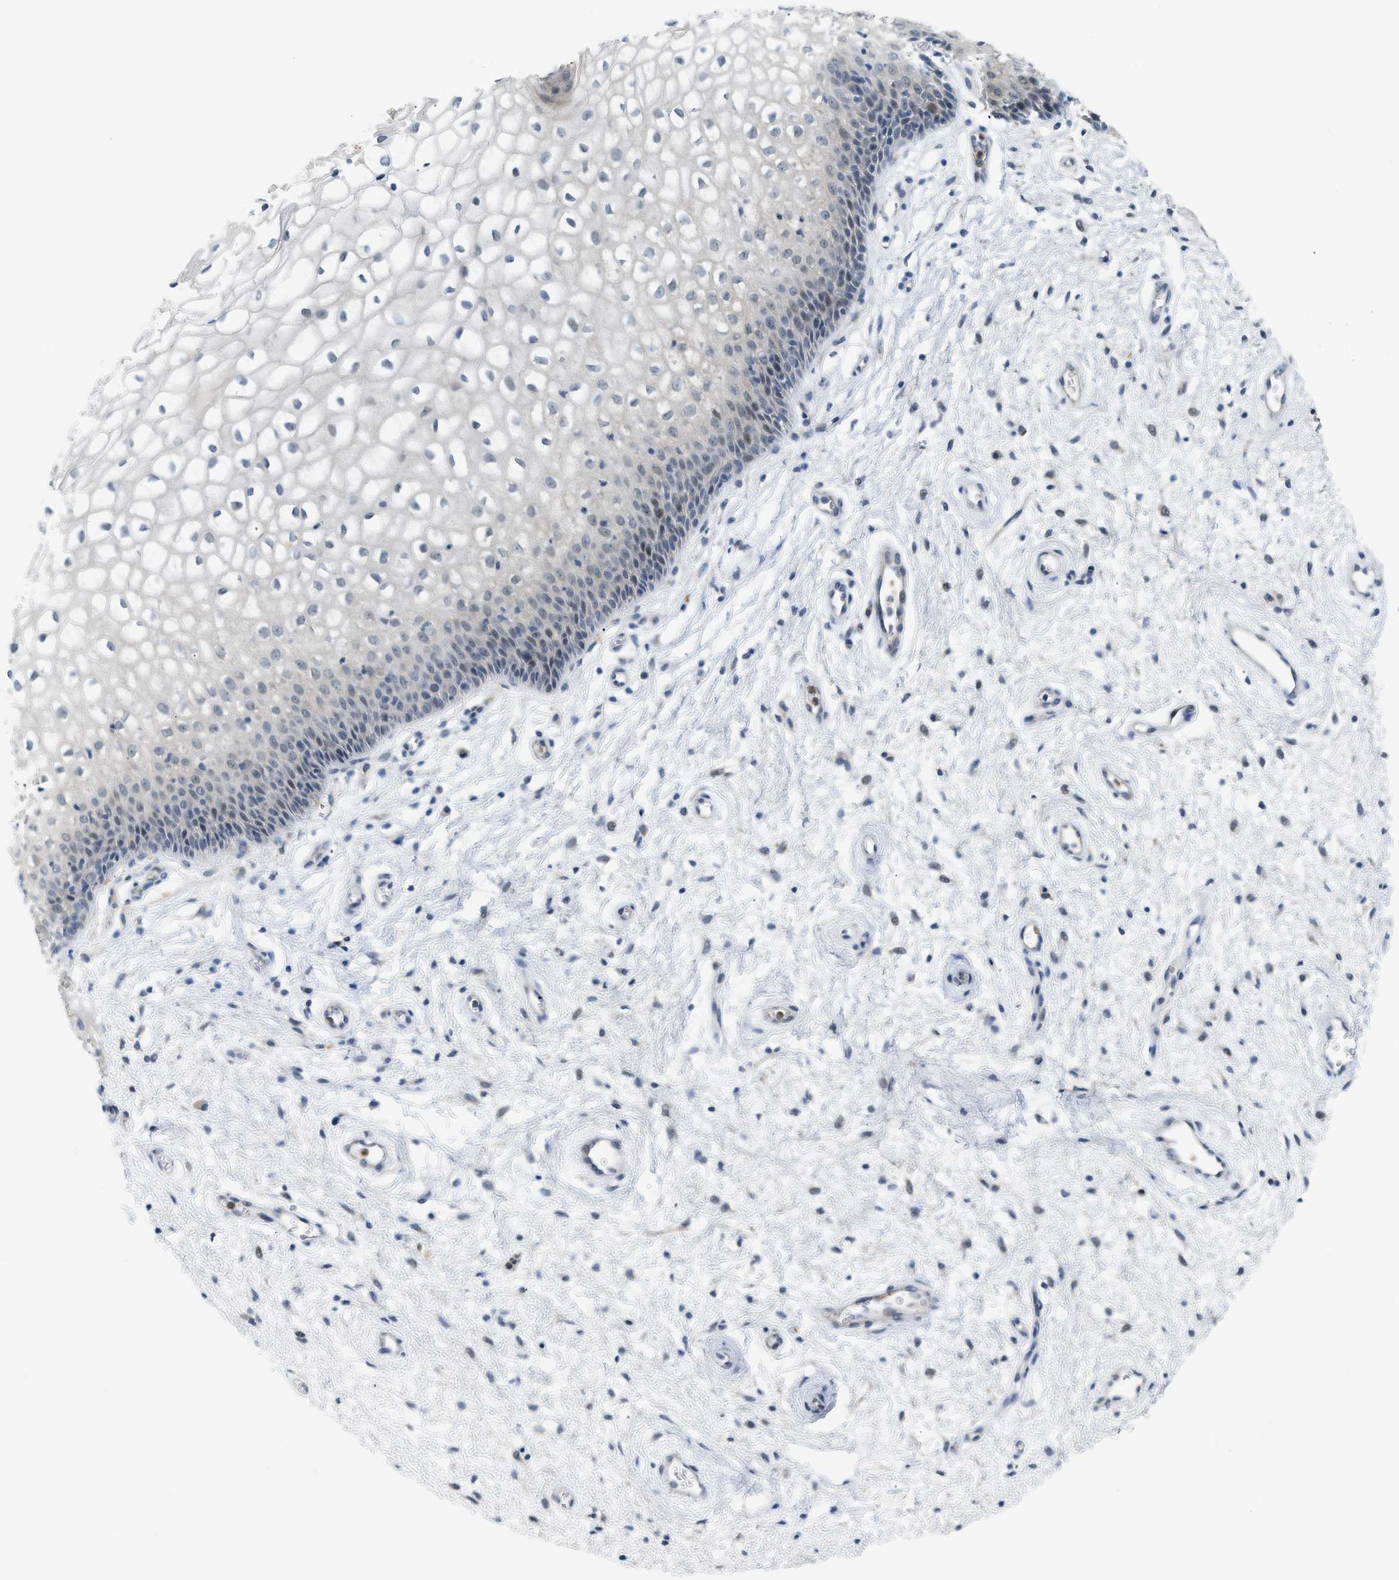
{"staining": {"intensity": "moderate", "quantity": "<25%", "location": "cytoplasmic/membranous"}, "tissue": "vagina", "cell_type": "Squamous epithelial cells", "image_type": "normal", "snomed": [{"axis": "morphology", "description": "Normal tissue, NOS"}, {"axis": "topography", "description": "Vagina"}], "caption": "Immunohistochemistry (IHC) of unremarkable human vagina reveals low levels of moderate cytoplasmic/membranous positivity in about <25% of squamous epithelial cells.", "gene": "ZNF408", "patient": {"sex": "female", "age": 34}}